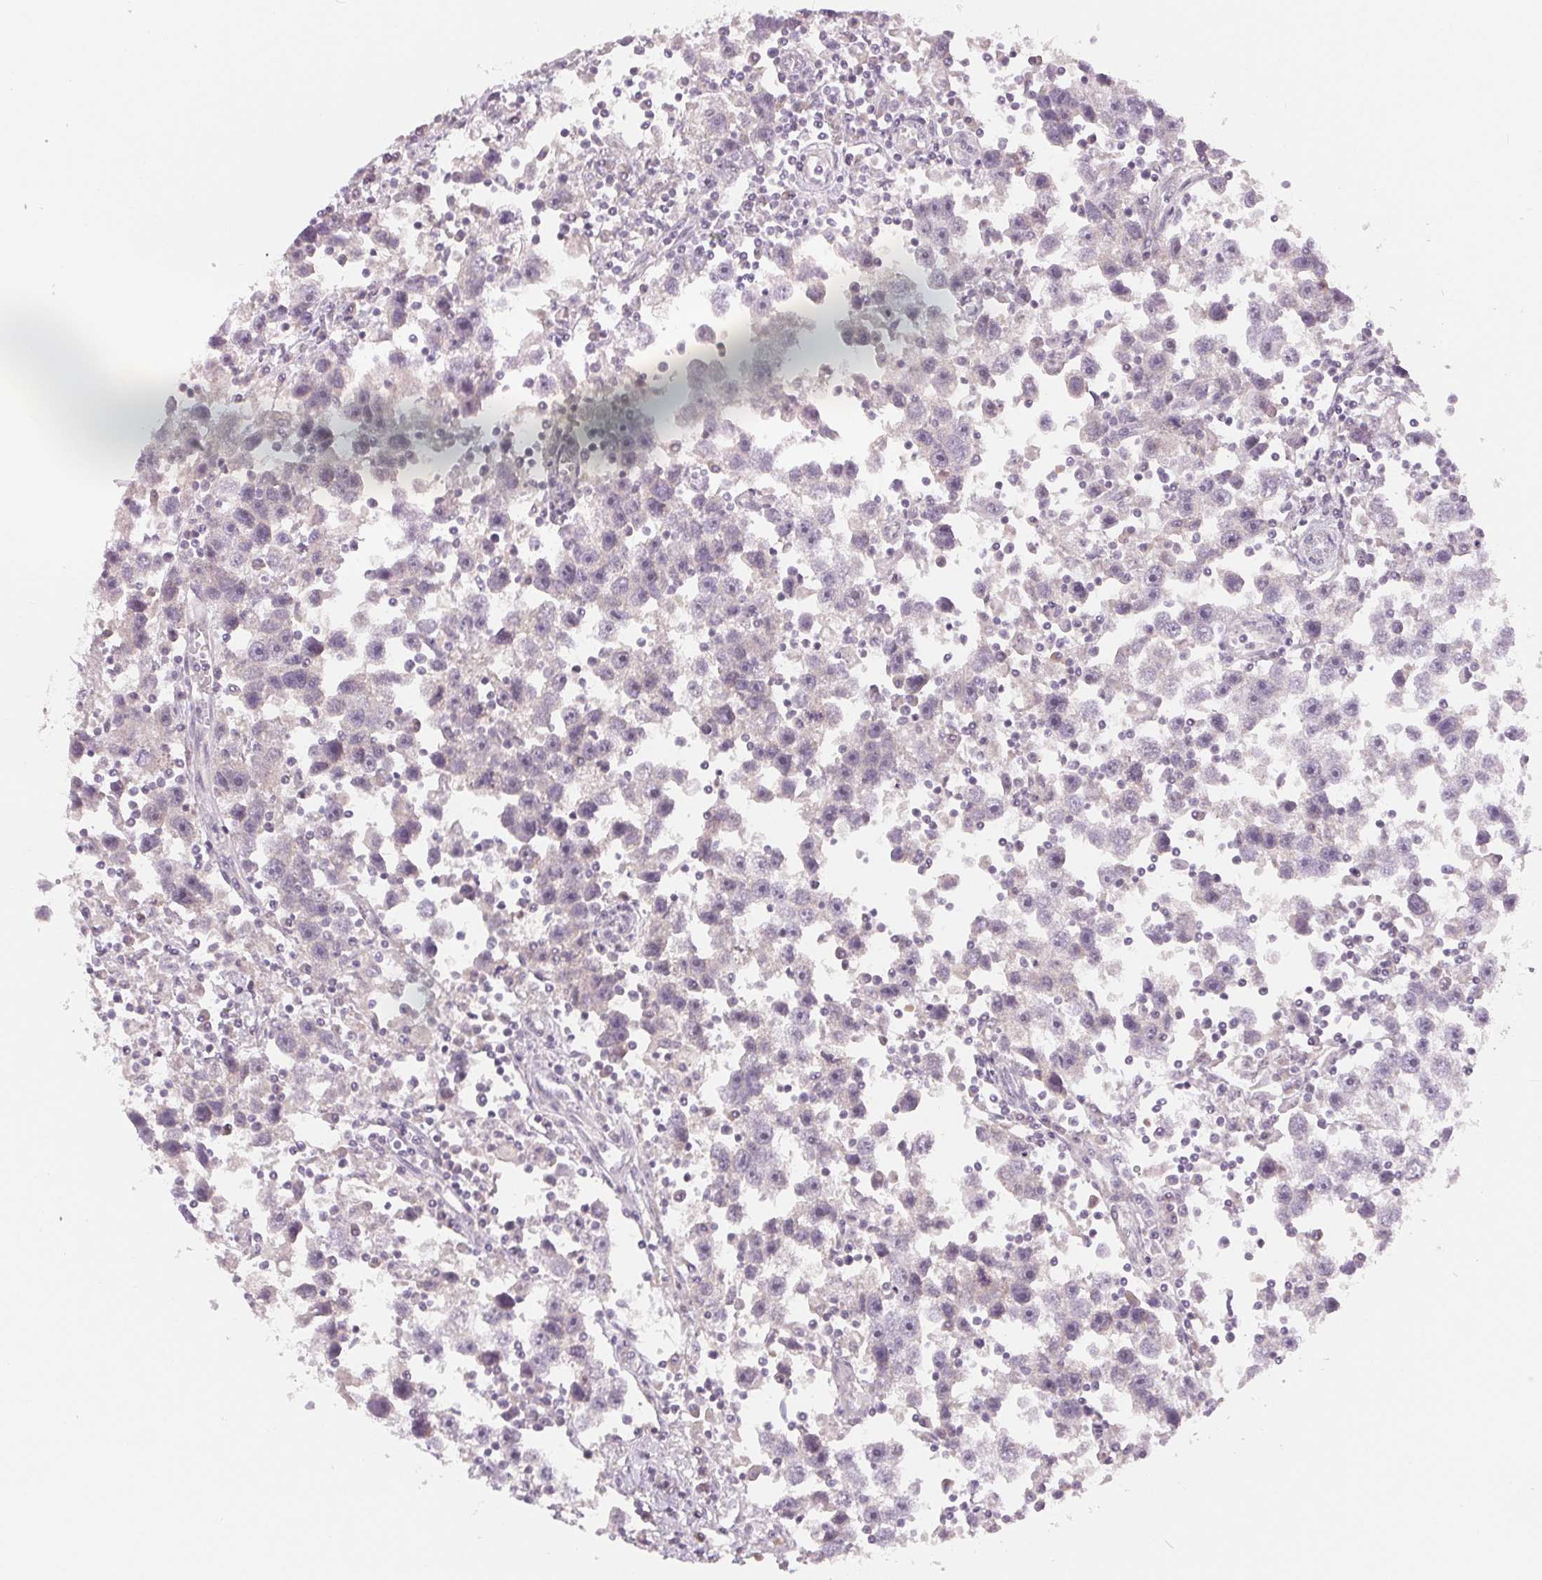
{"staining": {"intensity": "negative", "quantity": "none", "location": "none"}, "tissue": "testis cancer", "cell_type": "Tumor cells", "image_type": "cancer", "snomed": [{"axis": "morphology", "description": "Seminoma, NOS"}, {"axis": "topography", "description": "Testis"}], "caption": "This is a image of immunohistochemistry (IHC) staining of testis seminoma, which shows no positivity in tumor cells.", "gene": "AQP8", "patient": {"sex": "male", "age": 30}}